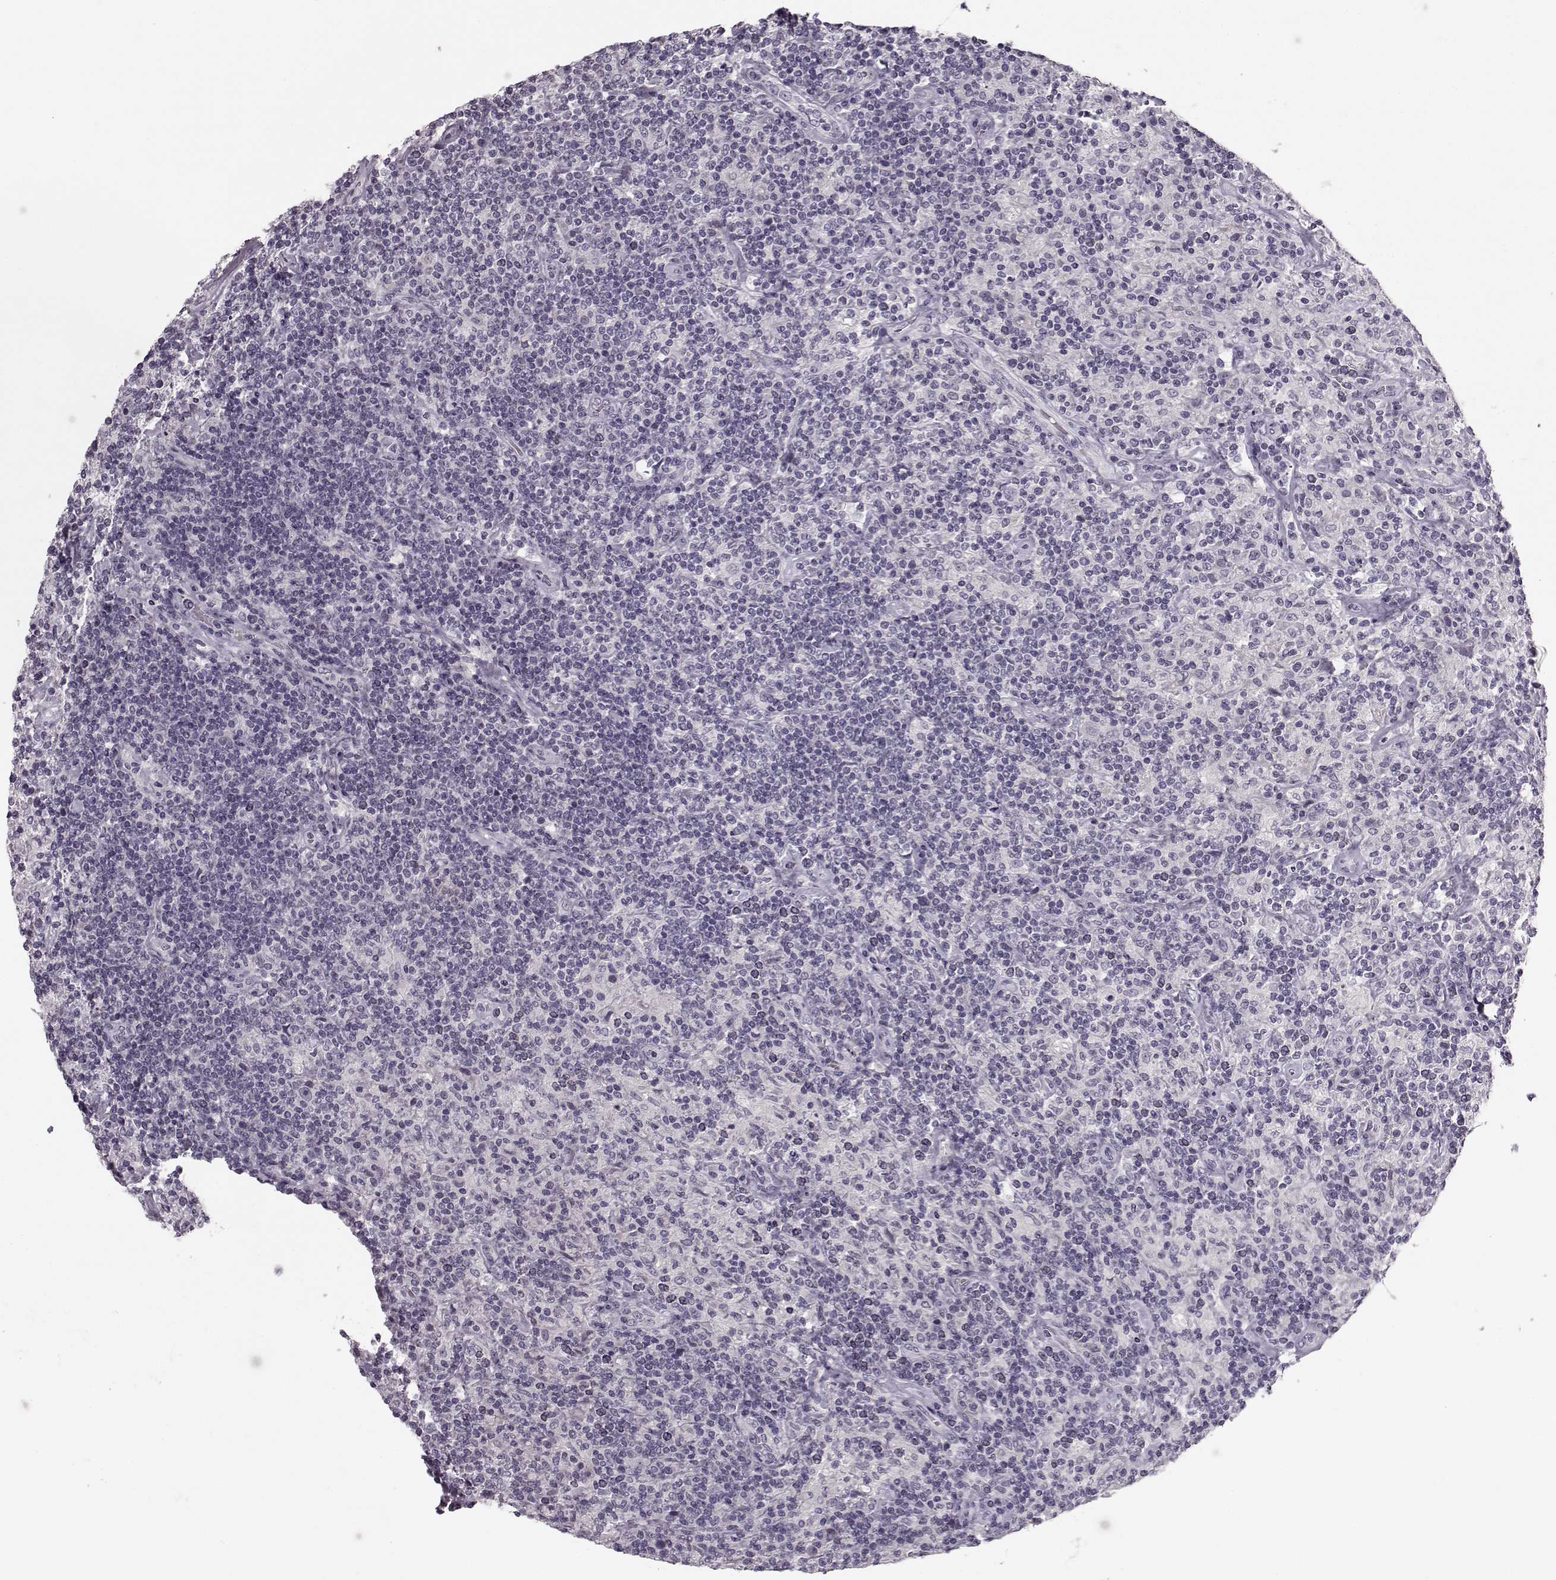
{"staining": {"intensity": "negative", "quantity": "none", "location": "none"}, "tissue": "lymphoma", "cell_type": "Tumor cells", "image_type": "cancer", "snomed": [{"axis": "morphology", "description": "Hodgkin's disease, NOS"}, {"axis": "topography", "description": "Lymph node"}], "caption": "Protein analysis of Hodgkin's disease demonstrates no significant positivity in tumor cells.", "gene": "RP1L1", "patient": {"sex": "male", "age": 70}}